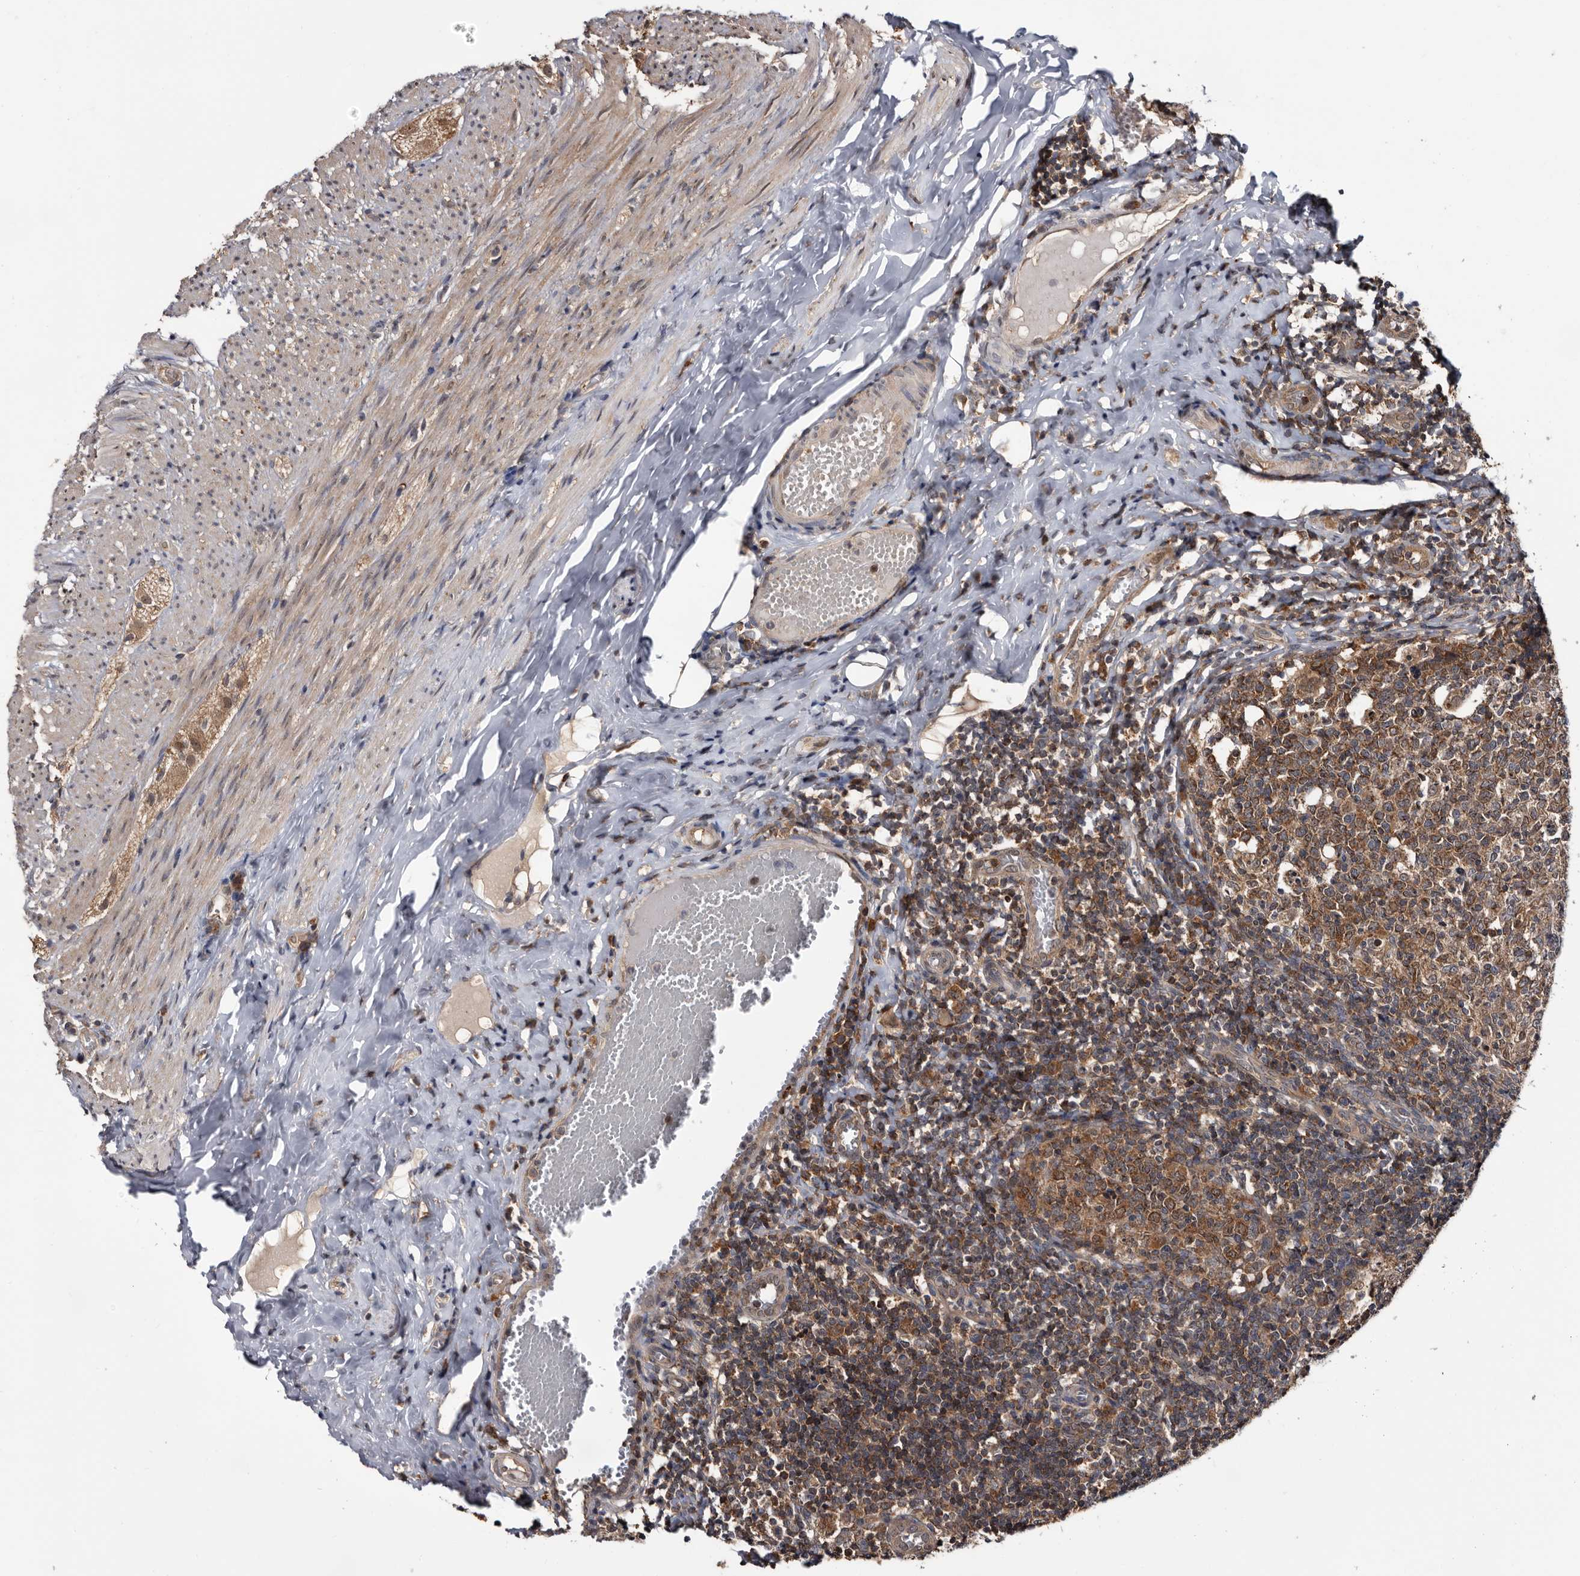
{"staining": {"intensity": "moderate", "quantity": ">75%", "location": "cytoplasmic/membranous"}, "tissue": "appendix", "cell_type": "Glandular cells", "image_type": "normal", "snomed": [{"axis": "morphology", "description": "Normal tissue, NOS"}, {"axis": "topography", "description": "Appendix"}], "caption": "Appendix stained with immunohistochemistry (IHC) exhibits moderate cytoplasmic/membranous expression in approximately >75% of glandular cells.", "gene": "TTI2", "patient": {"sex": "male", "age": 8}}